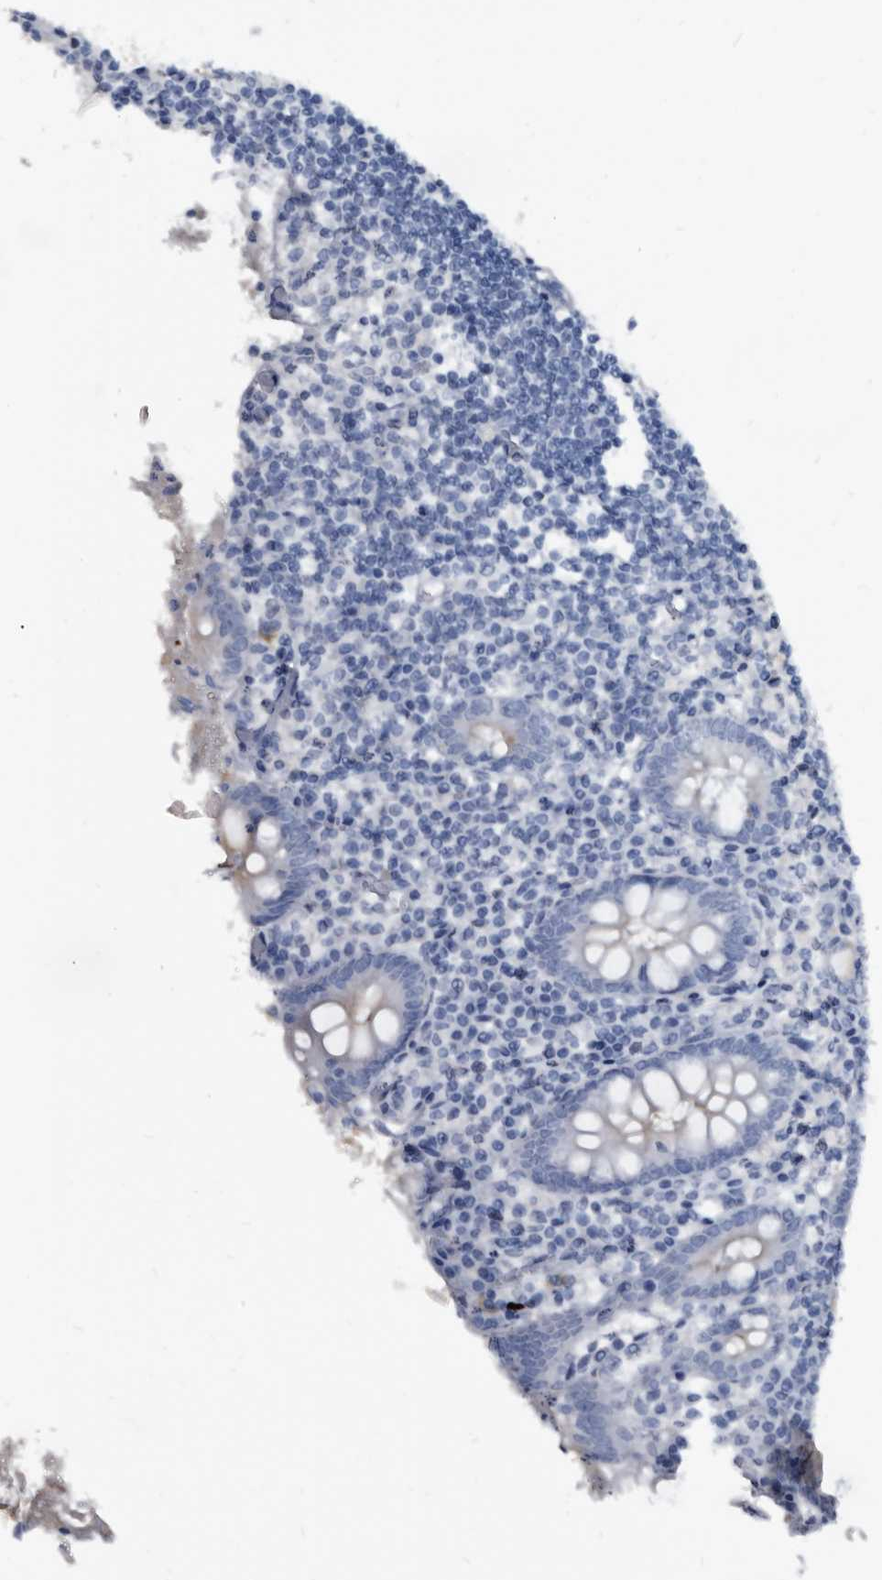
{"staining": {"intensity": "weak", "quantity": "<25%", "location": "cytoplasmic/membranous"}, "tissue": "appendix", "cell_type": "Glandular cells", "image_type": "normal", "snomed": [{"axis": "morphology", "description": "Normal tissue, NOS"}, {"axis": "topography", "description": "Appendix"}], "caption": "A micrograph of appendix stained for a protein displays no brown staining in glandular cells.", "gene": "PRSS8", "patient": {"sex": "female", "age": 17}}